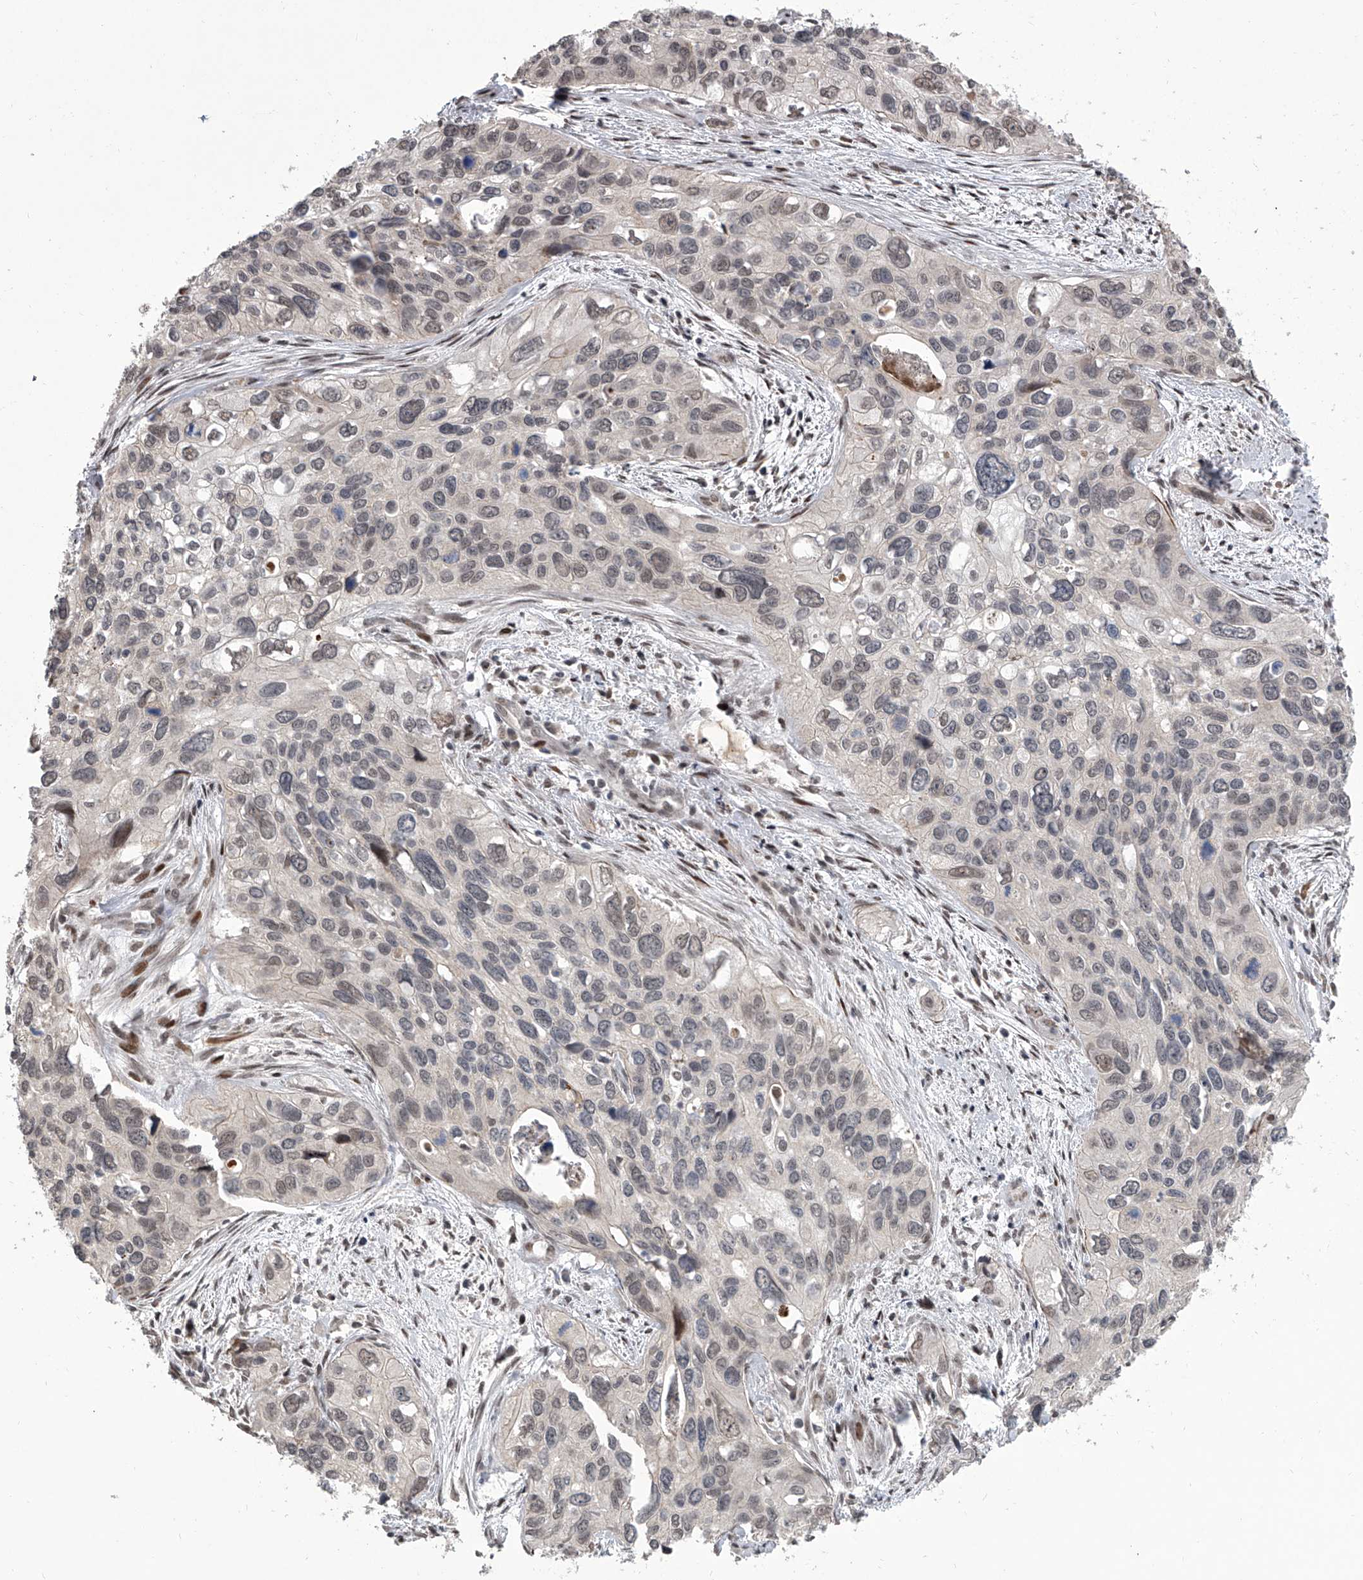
{"staining": {"intensity": "negative", "quantity": "none", "location": "none"}, "tissue": "cervical cancer", "cell_type": "Tumor cells", "image_type": "cancer", "snomed": [{"axis": "morphology", "description": "Squamous cell carcinoma, NOS"}, {"axis": "topography", "description": "Cervix"}], "caption": "Squamous cell carcinoma (cervical) was stained to show a protein in brown. There is no significant positivity in tumor cells.", "gene": "ZNF426", "patient": {"sex": "female", "age": 55}}